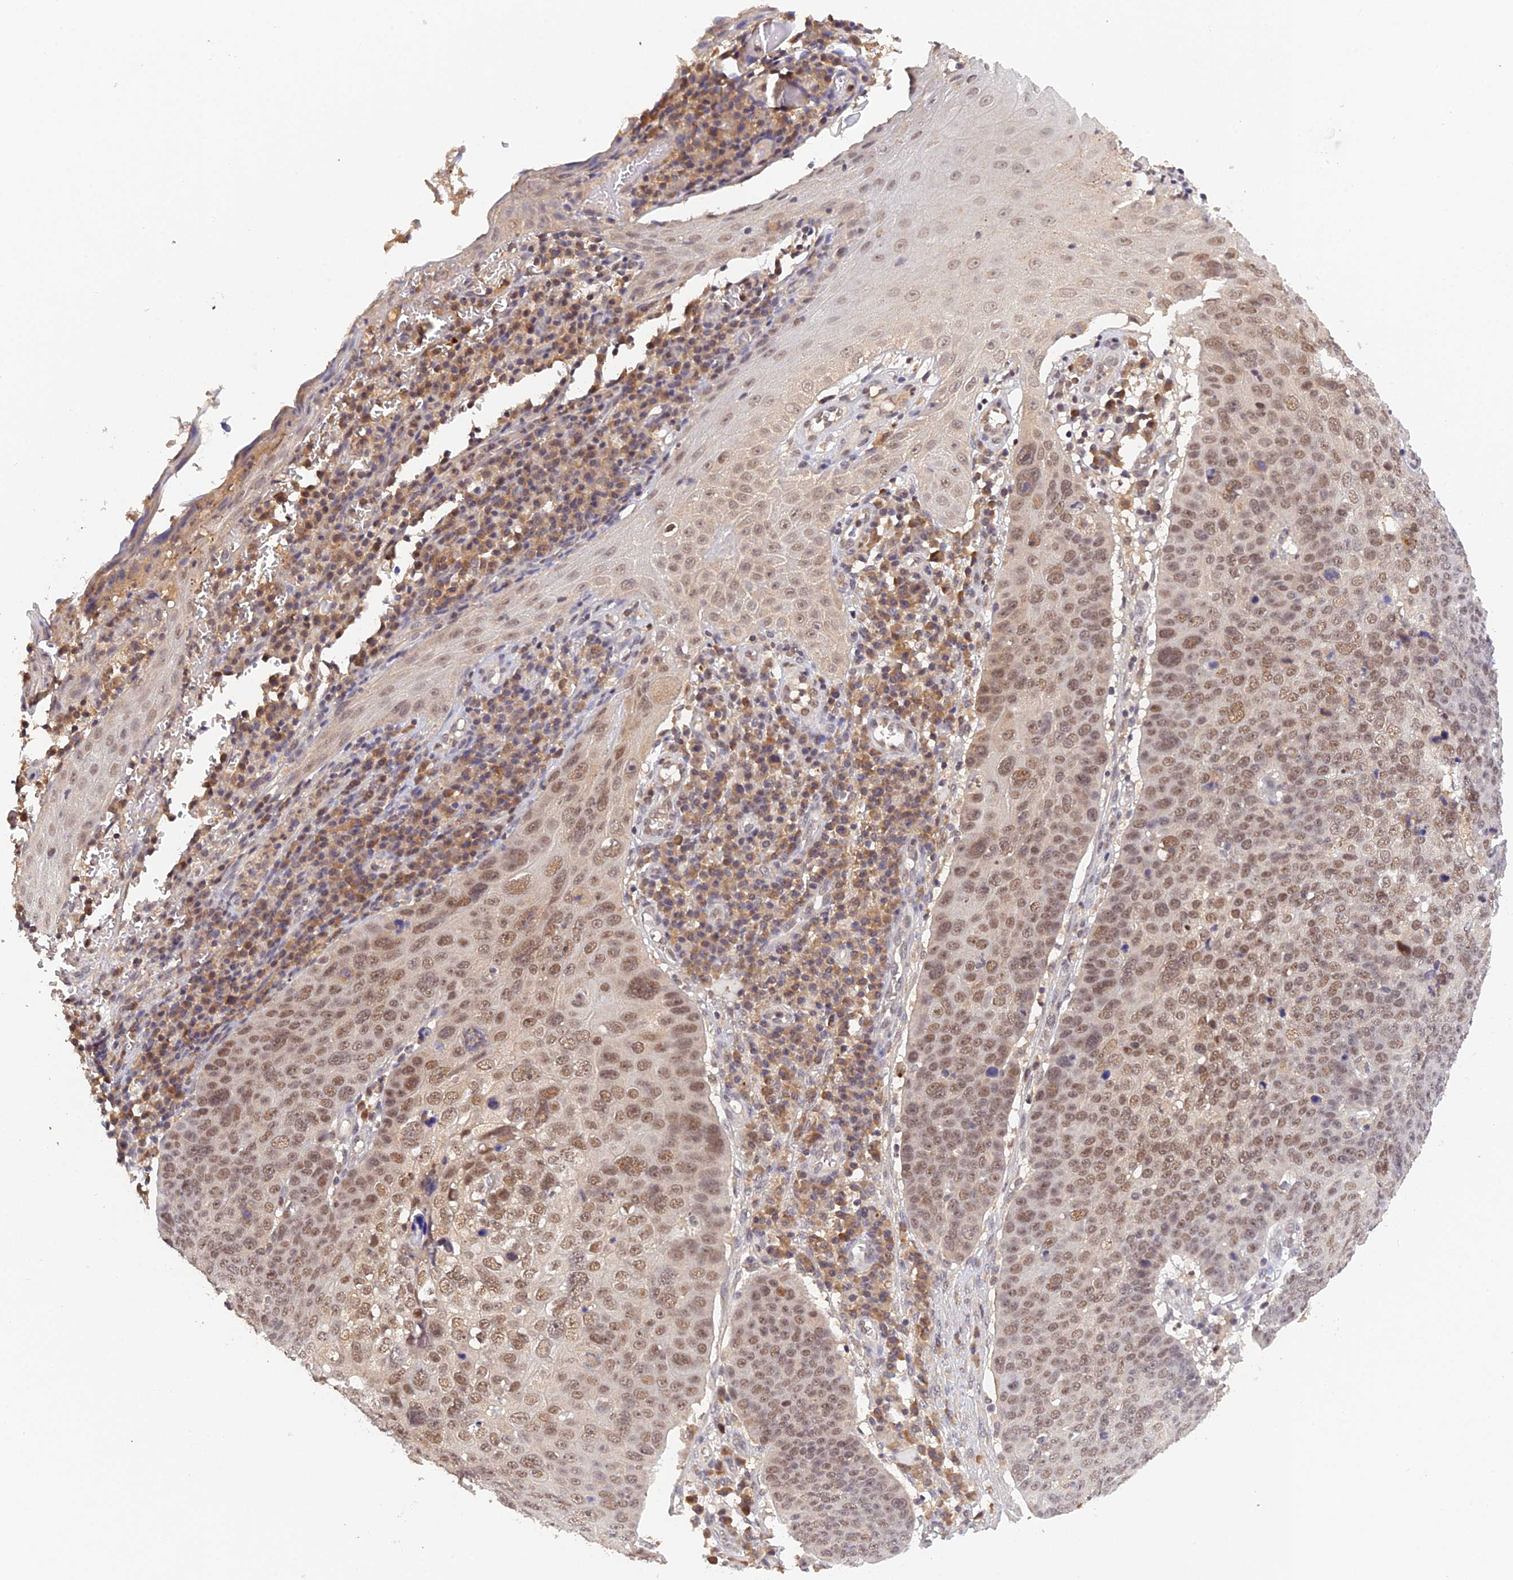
{"staining": {"intensity": "moderate", "quantity": ">75%", "location": "nuclear"}, "tissue": "skin cancer", "cell_type": "Tumor cells", "image_type": "cancer", "snomed": [{"axis": "morphology", "description": "Squamous cell carcinoma, NOS"}, {"axis": "topography", "description": "Skin"}], "caption": "Moderate nuclear protein positivity is present in about >75% of tumor cells in skin cancer. (brown staining indicates protein expression, while blue staining denotes nuclei).", "gene": "ZNF436", "patient": {"sex": "male", "age": 71}}